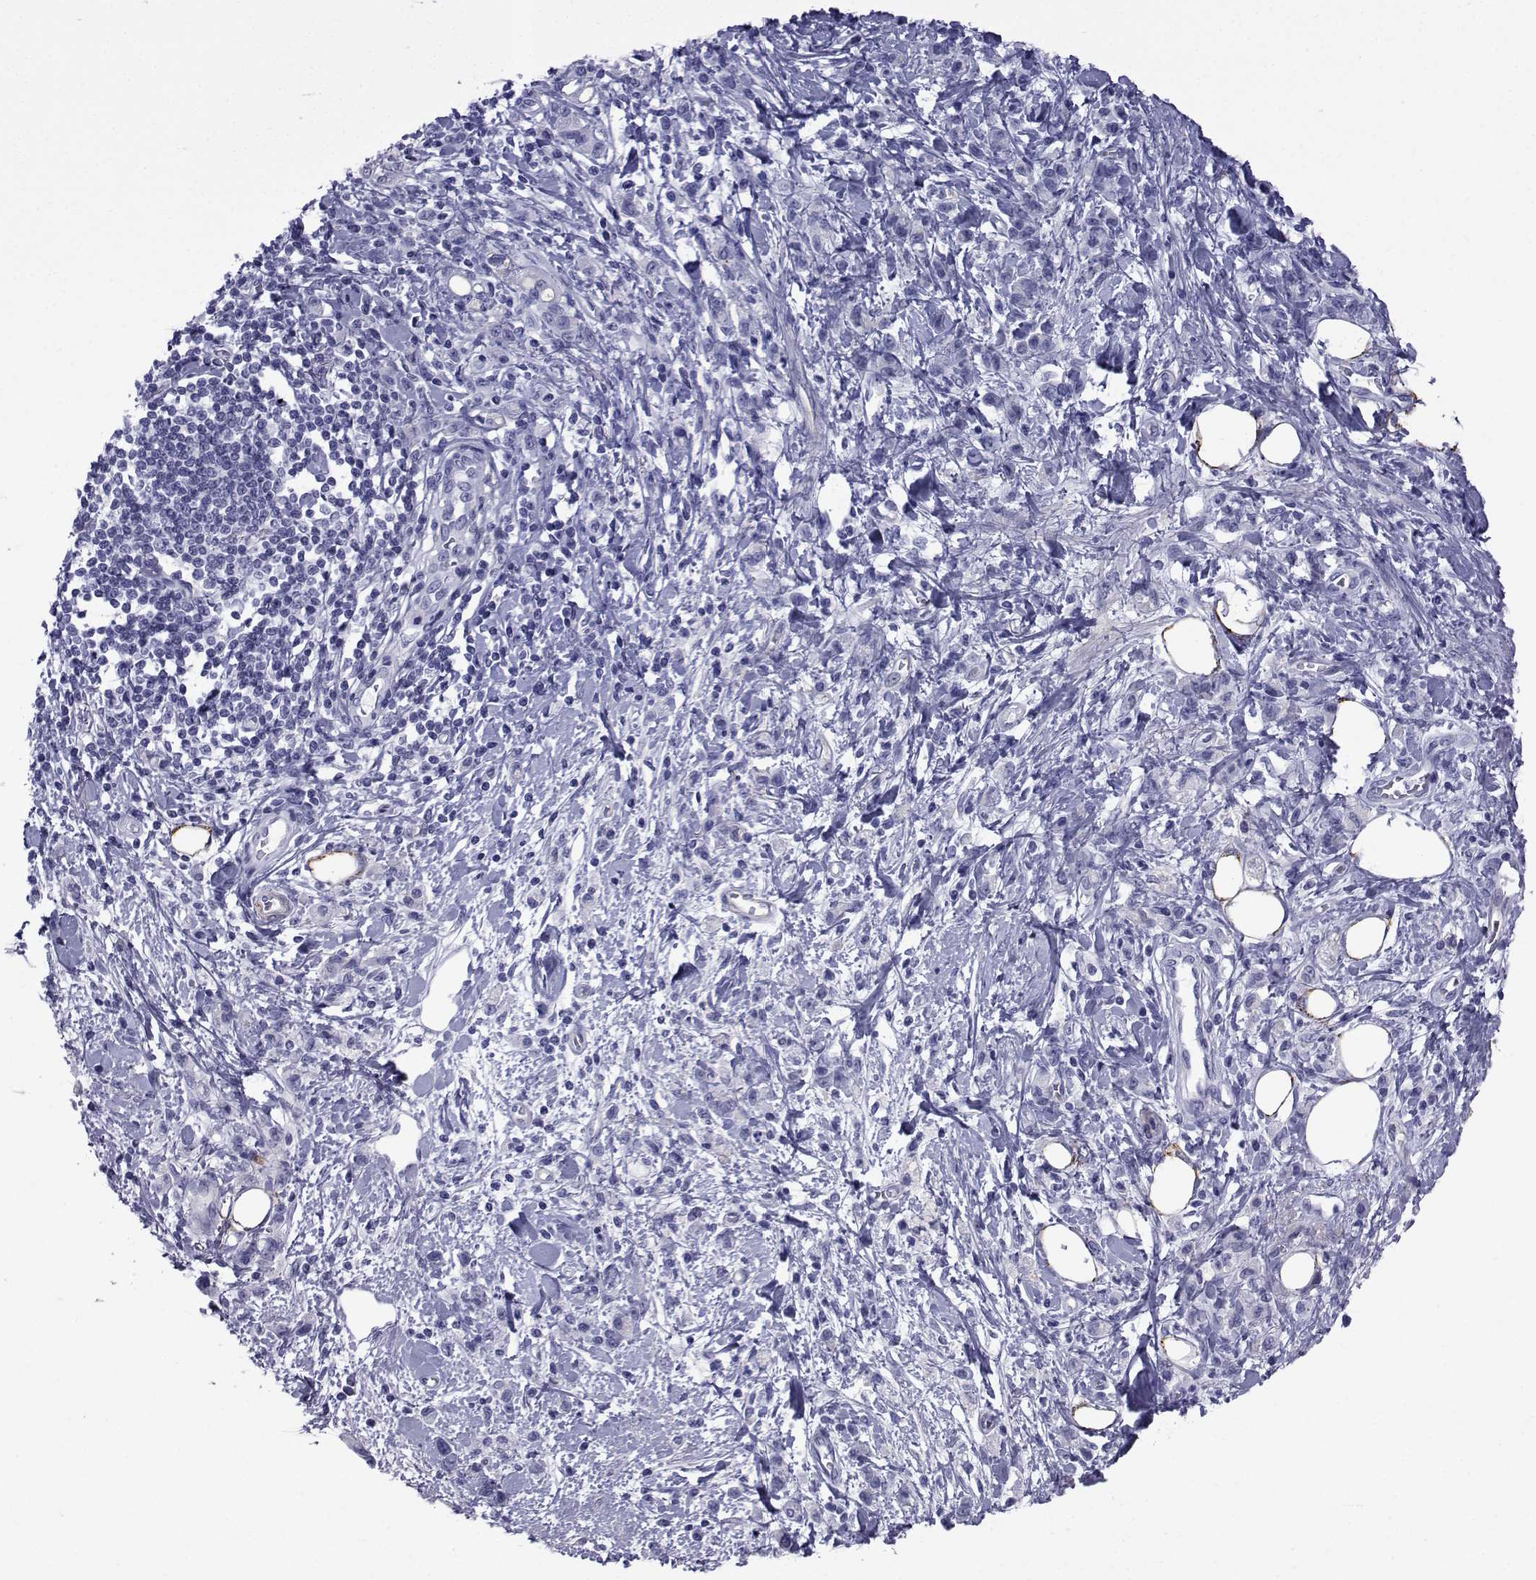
{"staining": {"intensity": "negative", "quantity": "none", "location": "none"}, "tissue": "stomach cancer", "cell_type": "Tumor cells", "image_type": "cancer", "snomed": [{"axis": "morphology", "description": "Adenocarcinoma, NOS"}, {"axis": "topography", "description": "Stomach"}], "caption": "Protein analysis of stomach adenocarcinoma exhibits no significant positivity in tumor cells.", "gene": "SPANXD", "patient": {"sex": "male", "age": 77}}